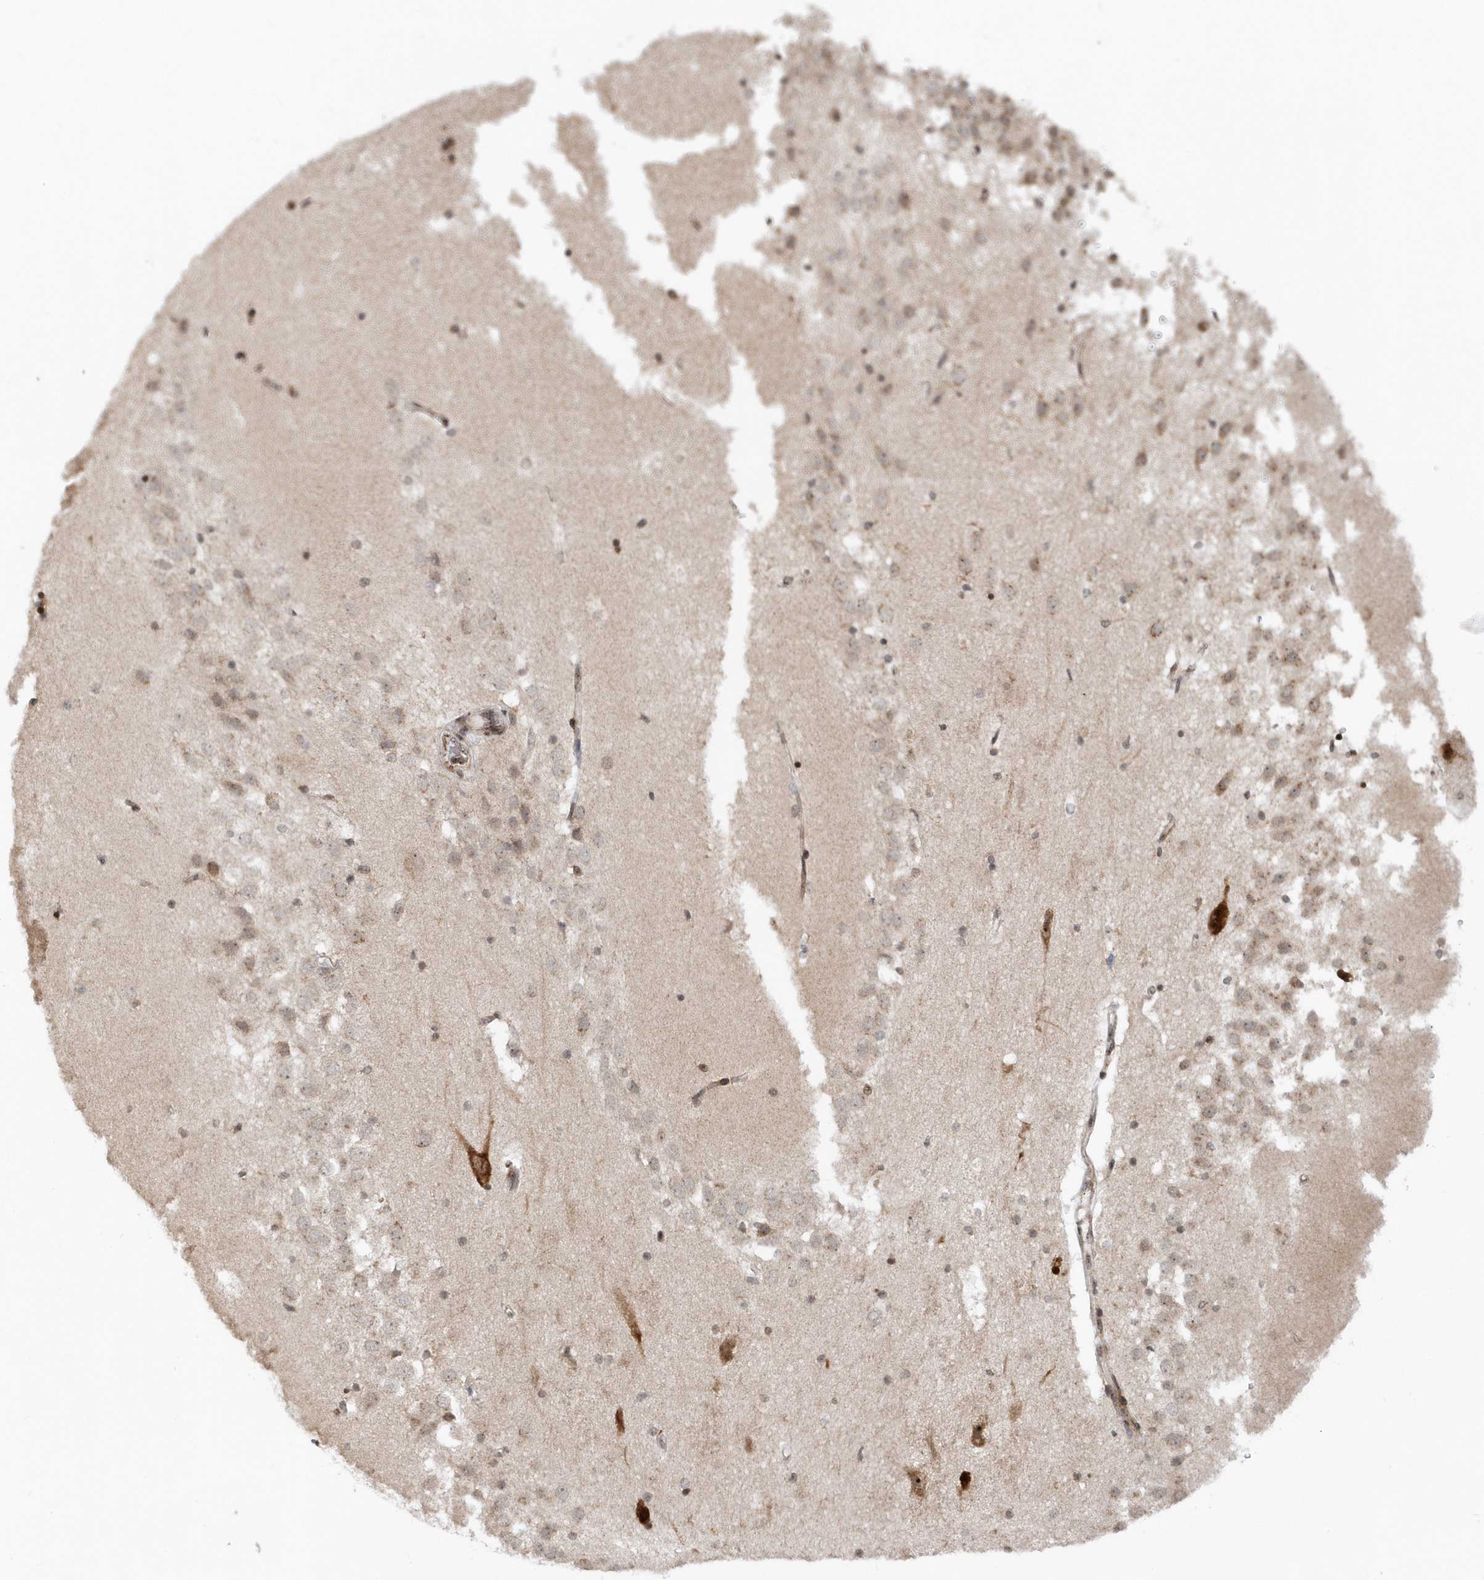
{"staining": {"intensity": "negative", "quantity": "none", "location": "none"}, "tissue": "hippocampus", "cell_type": "Glial cells", "image_type": "normal", "snomed": [{"axis": "morphology", "description": "Normal tissue, NOS"}, {"axis": "topography", "description": "Hippocampus"}], "caption": "This histopathology image is of unremarkable hippocampus stained with IHC to label a protein in brown with the nuclei are counter-stained blue. There is no staining in glial cells.", "gene": "SOWAHB", "patient": {"sex": "female", "age": 52}}